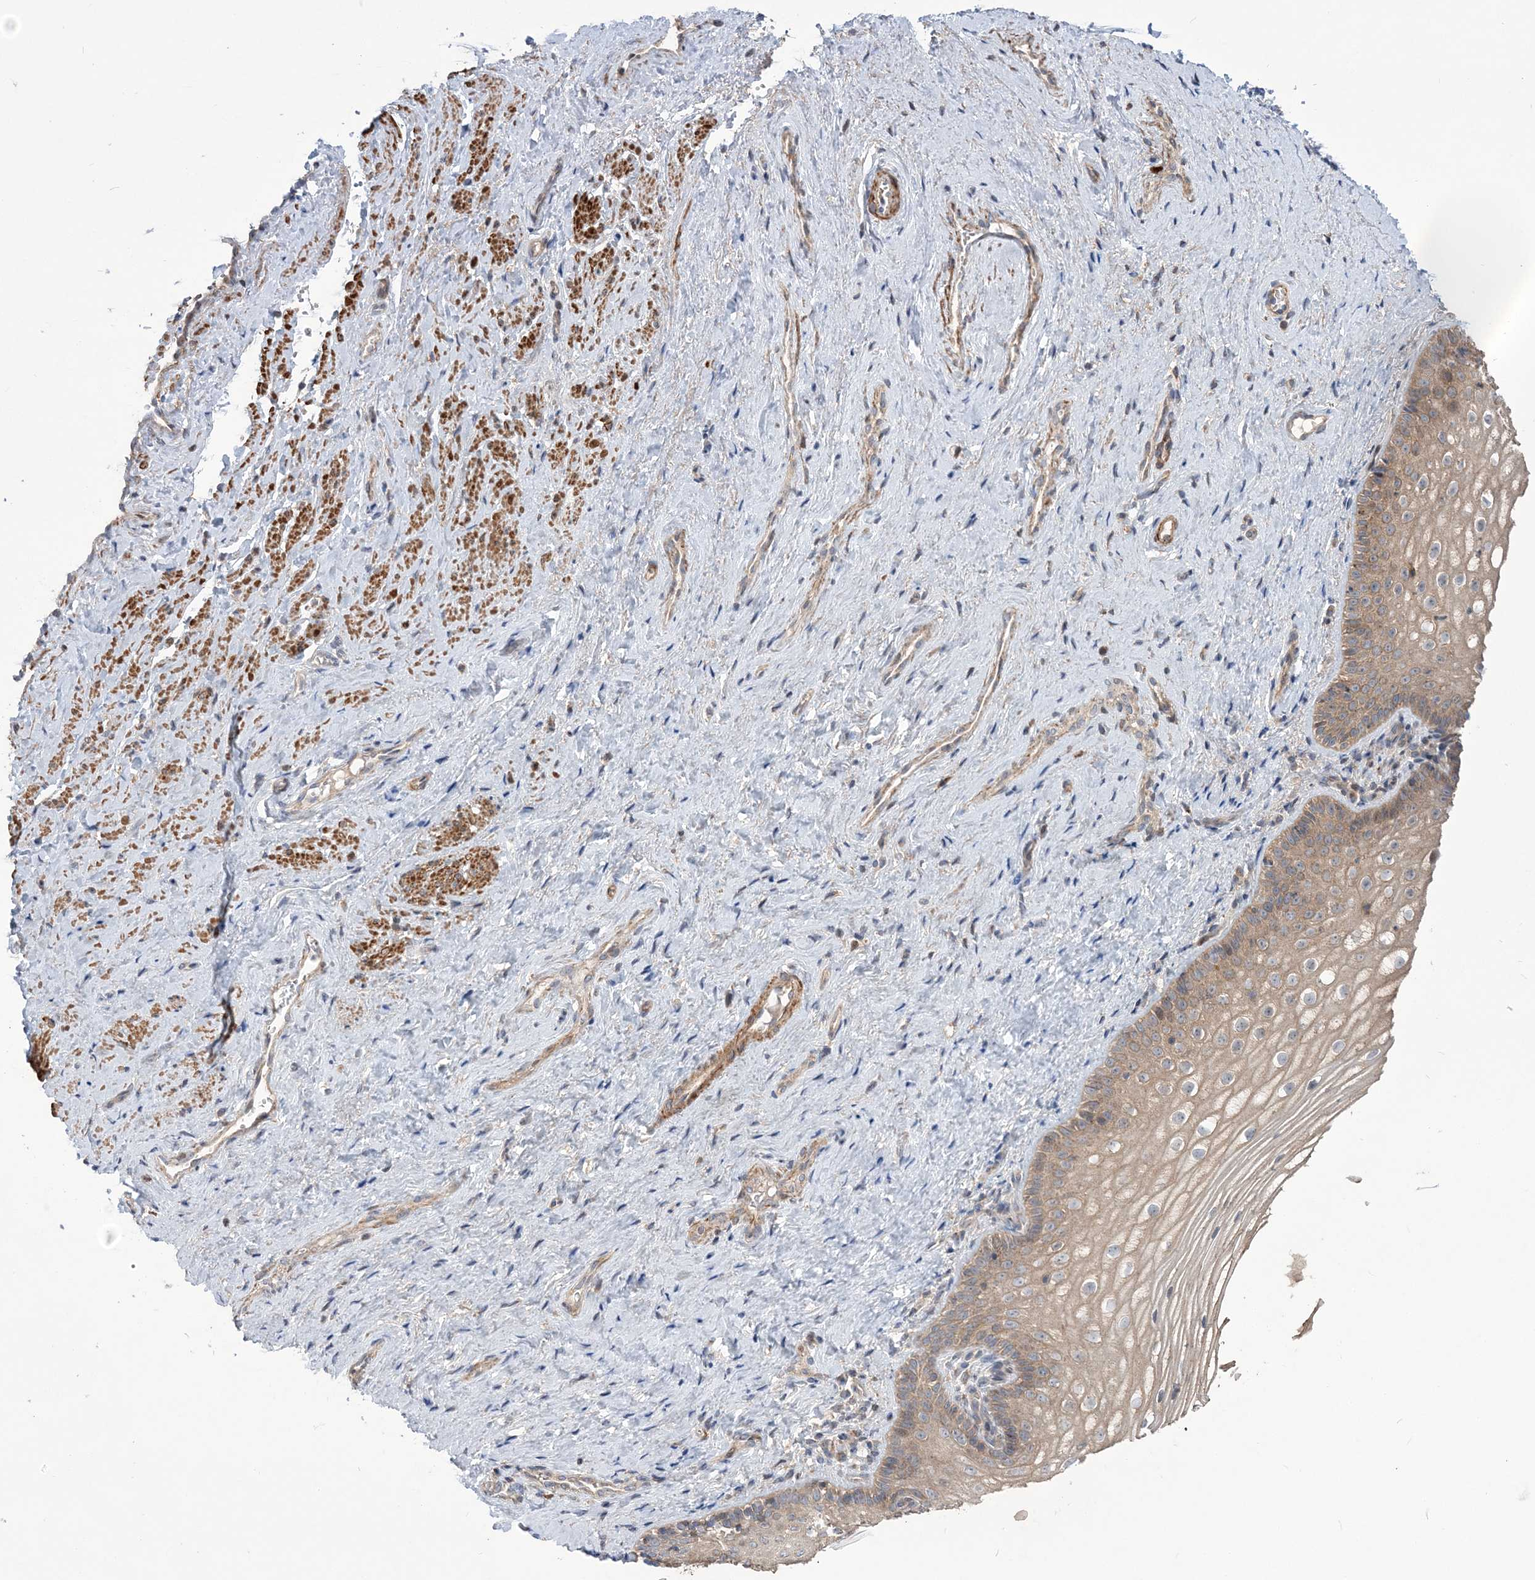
{"staining": {"intensity": "moderate", "quantity": "<25%", "location": "cytoplasmic/membranous,nuclear"}, "tissue": "vagina", "cell_type": "Squamous epithelial cells", "image_type": "normal", "snomed": [{"axis": "morphology", "description": "Normal tissue, NOS"}, {"axis": "topography", "description": "Vagina"}], "caption": "IHC (DAB) staining of normal vagina displays moderate cytoplasmic/membranous,nuclear protein expression in about <25% of squamous epithelial cells.", "gene": "PPP2R2B", "patient": {"sex": "female", "age": 46}}